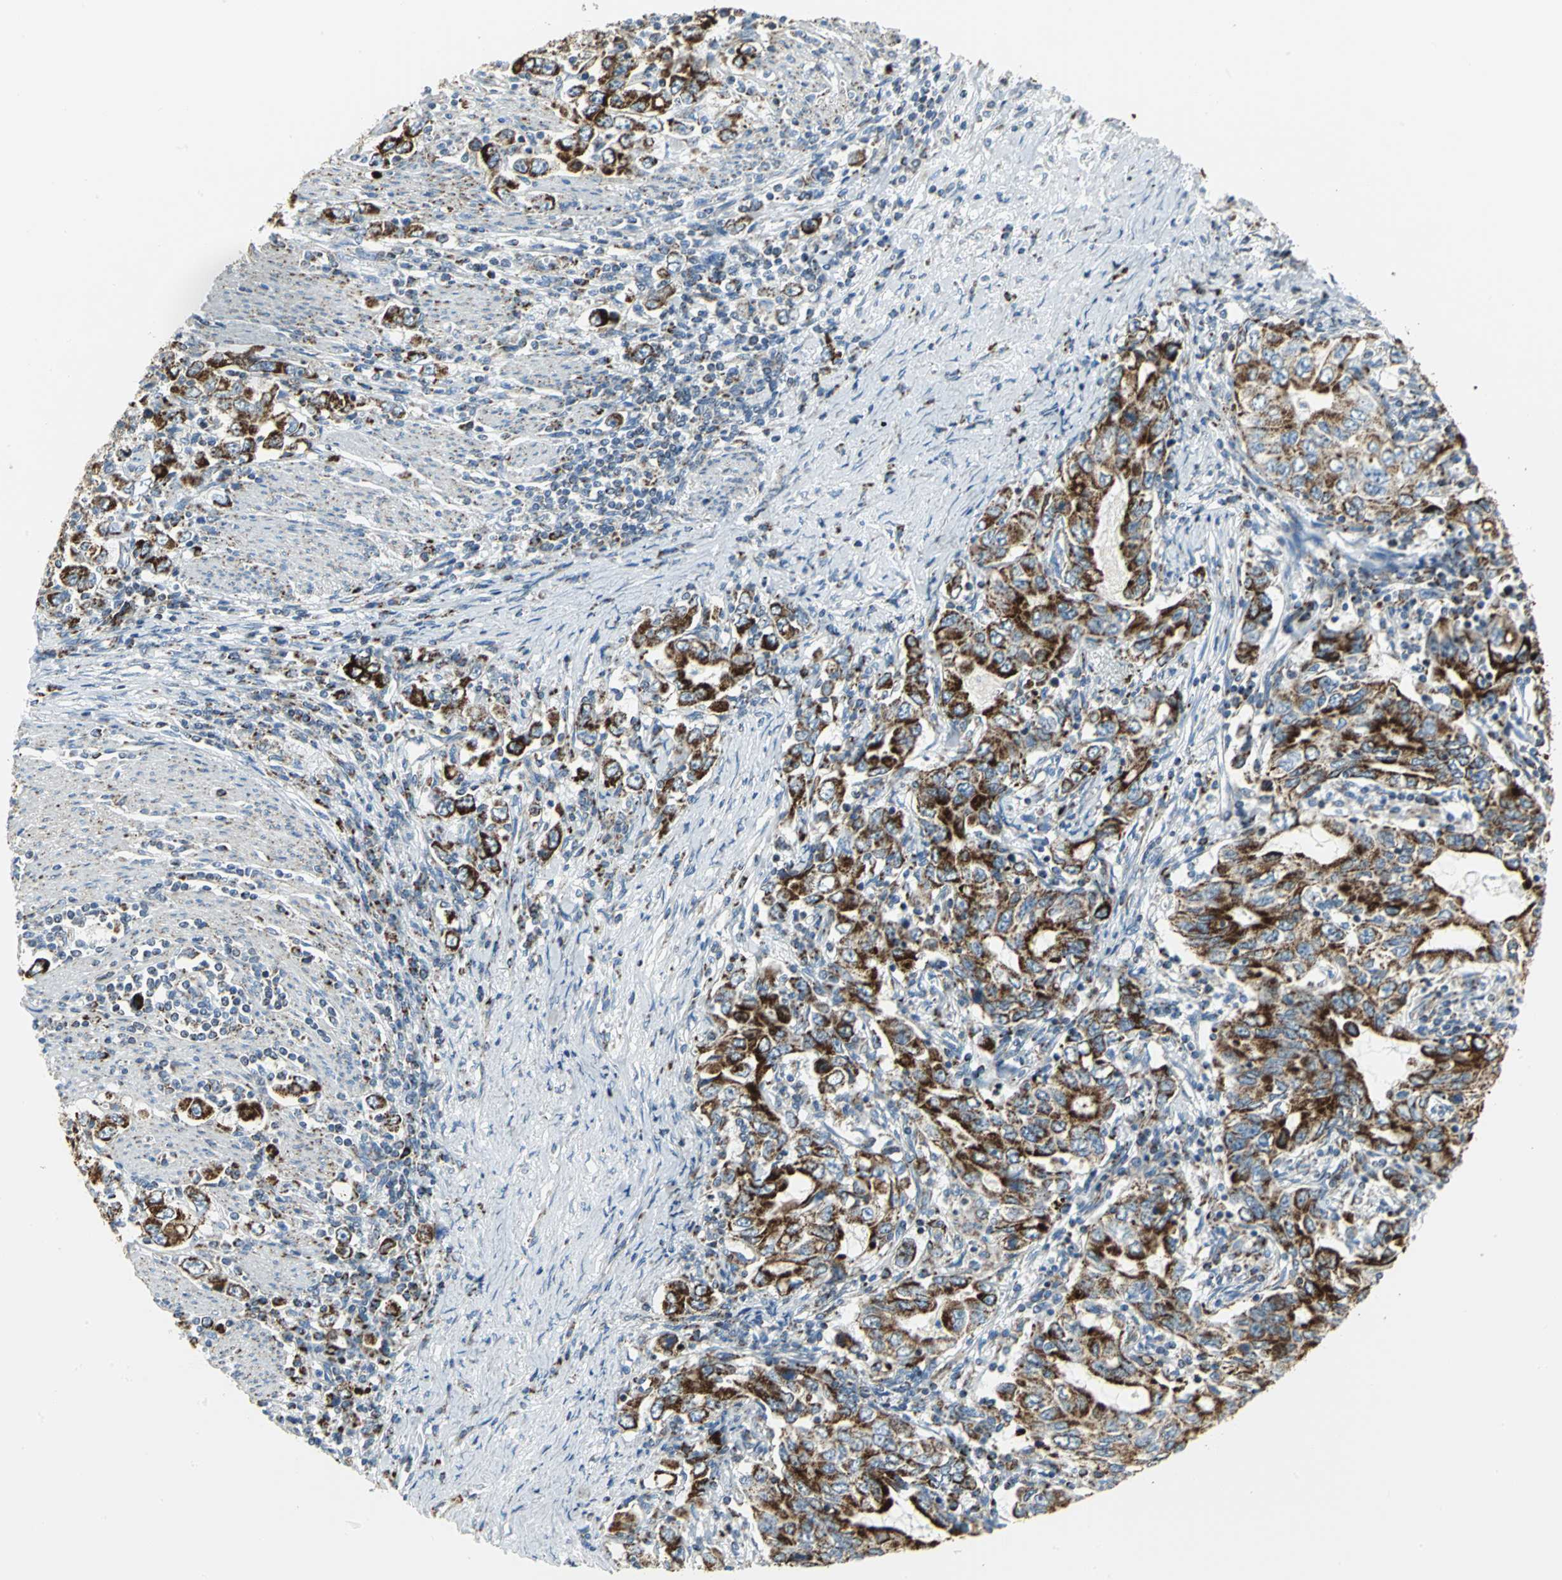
{"staining": {"intensity": "strong", "quantity": "25%-75%", "location": "cytoplasmic/membranous"}, "tissue": "stomach cancer", "cell_type": "Tumor cells", "image_type": "cancer", "snomed": [{"axis": "morphology", "description": "Adenocarcinoma, NOS"}, {"axis": "topography", "description": "Stomach, lower"}], "caption": "Brown immunohistochemical staining in human stomach cancer (adenocarcinoma) exhibits strong cytoplasmic/membranous staining in approximately 25%-75% of tumor cells. The staining was performed using DAB (3,3'-diaminobenzidine), with brown indicating positive protein expression. Nuclei are stained blue with hematoxylin.", "gene": "NTRK1", "patient": {"sex": "female", "age": 72}}